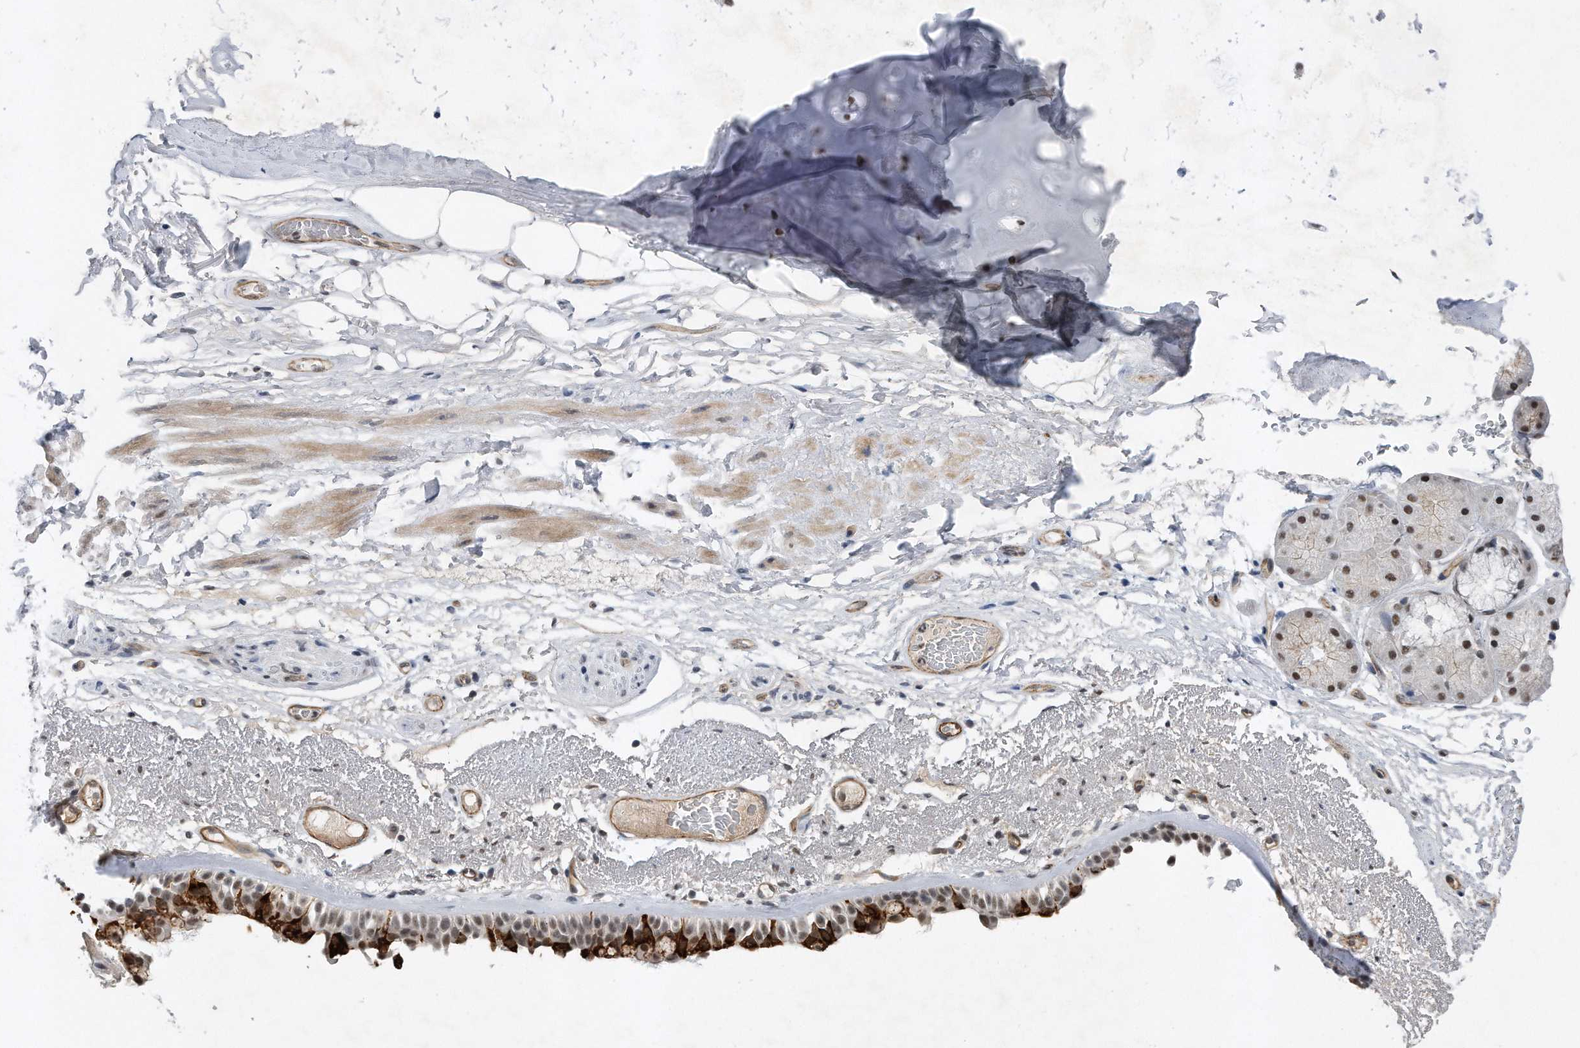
{"staining": {"intensity": "moderate", "quantity": "25%-75%", "location": "cytoplasmic/membranous,nuclear"}, "tissue": "bronchus", "cell_type": "Respiratory epithelial cells", "image_type": "normal", "snomed": [{"axis": "morphology", "description": "Normal tissue, NOS"}, {"axis": "morphology", "description": "Squamous cell carcinoma, NOS"}, {"axis": "topography", "description": "Lymph node"}, {"axis": "topography", "description": "Bronchus"}, {"axis": "topography", "description": "Lung"}], "caption": "This image displays immunohistochemistry staining of normal human bronchus, with medium moderate cytoplasmic/membranous,nuclear staining in about 25%-75% of respiratory epithelial cells.", "gene": "TP53INP1", "patient": {"sex": "male", "age": 66}}